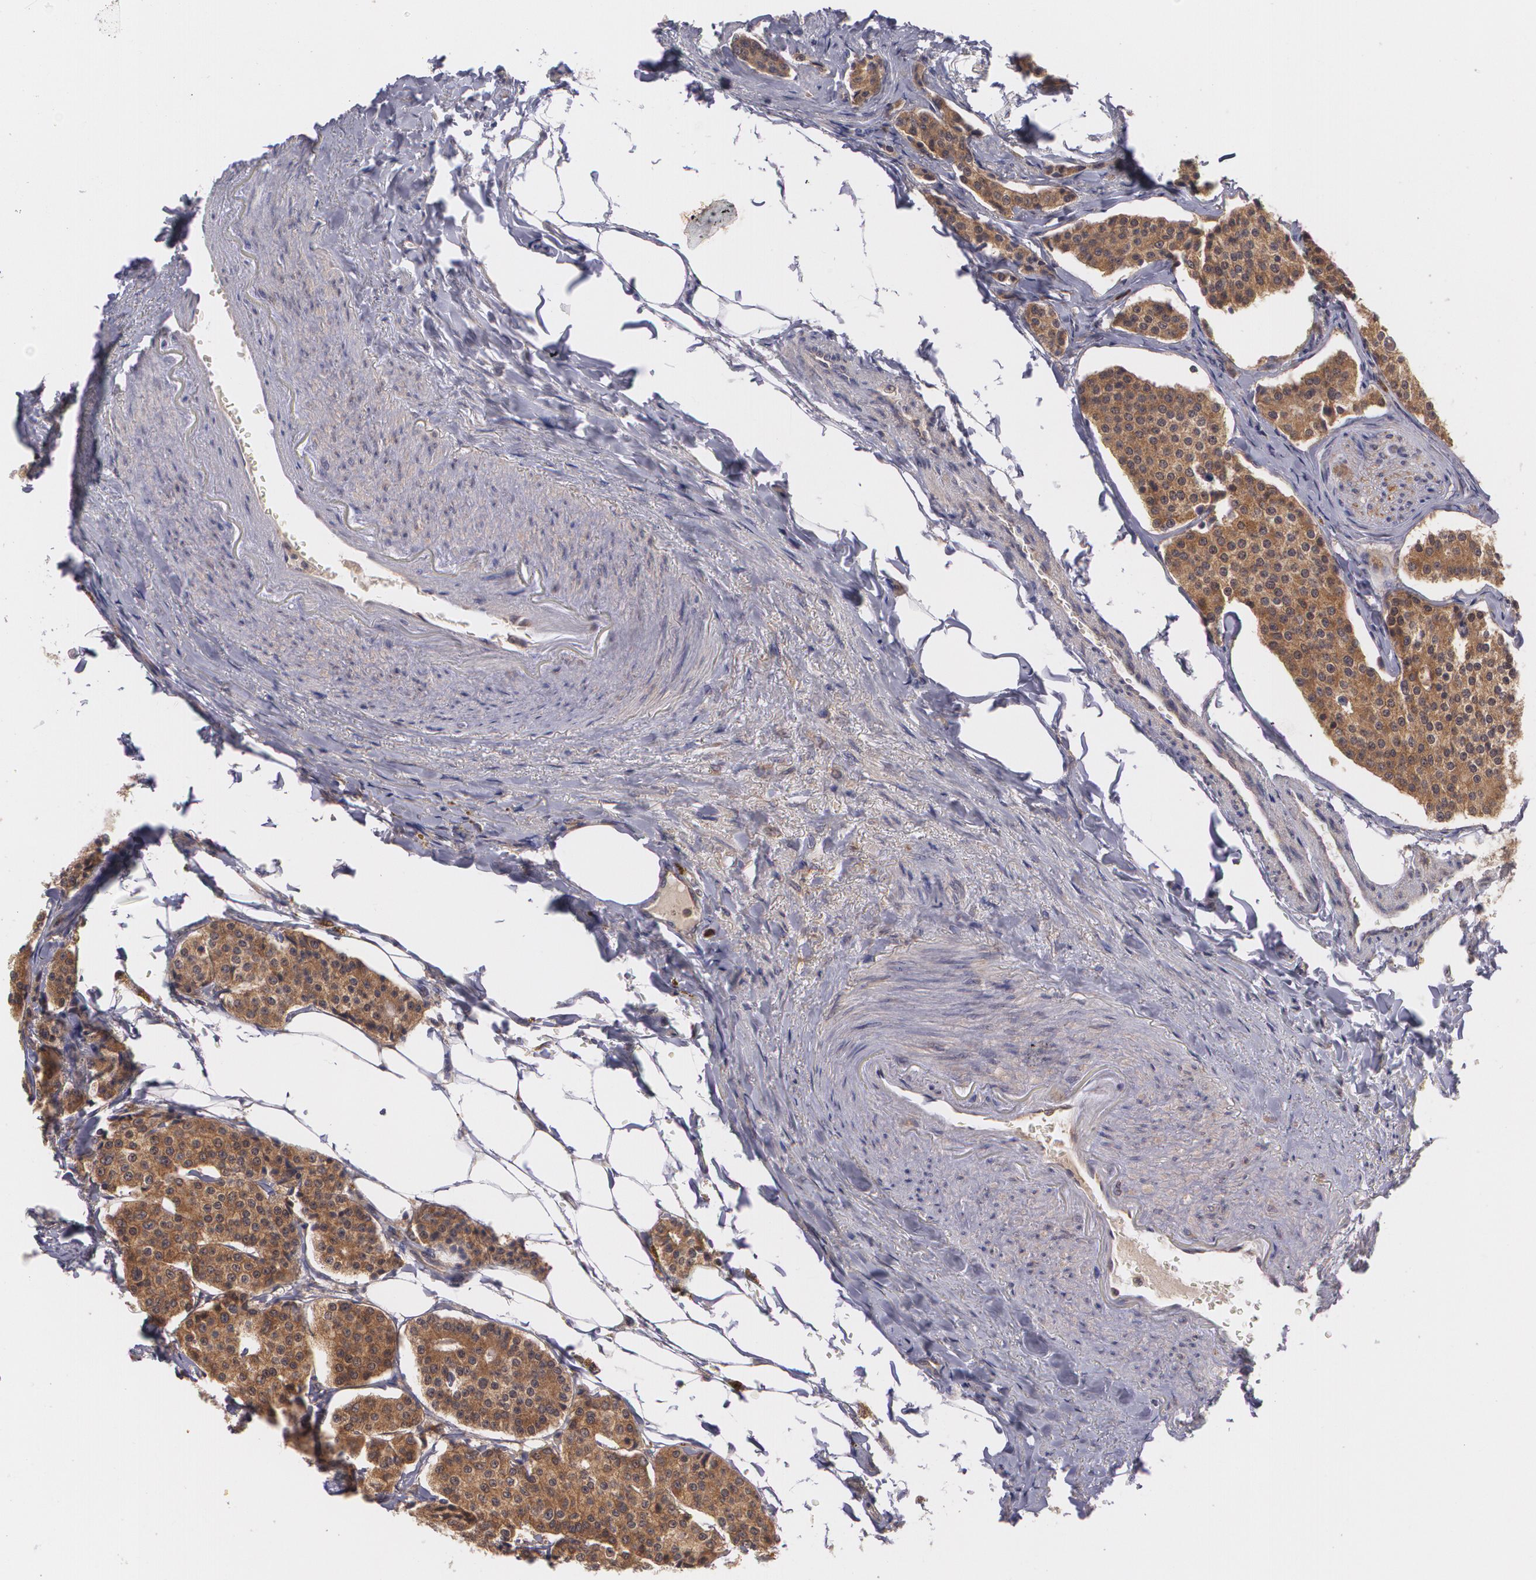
{"staining": {"intensity": "moderate", "quantity": ">75%", "location": "cytoplasmic/membranous"}, "tissue": "carcinoid", "cell_type": "Tumor cells", "image_type": "cancer", "snomed": [{"axis": "morphology", "description": "Carcinoid, malignant, NOS"}, {"axis": "topography", "description": "Colon"}], "caption": "Carcinoid (malignant) stained for a protein demonstrates moderate cytoplasmic/membranous positivity in tumor cells. (brown staining indicates protein expression, while blue staining denotes nuclei).", "gene": "CCL17", "patient": {"sex": "female", "age": 61}}